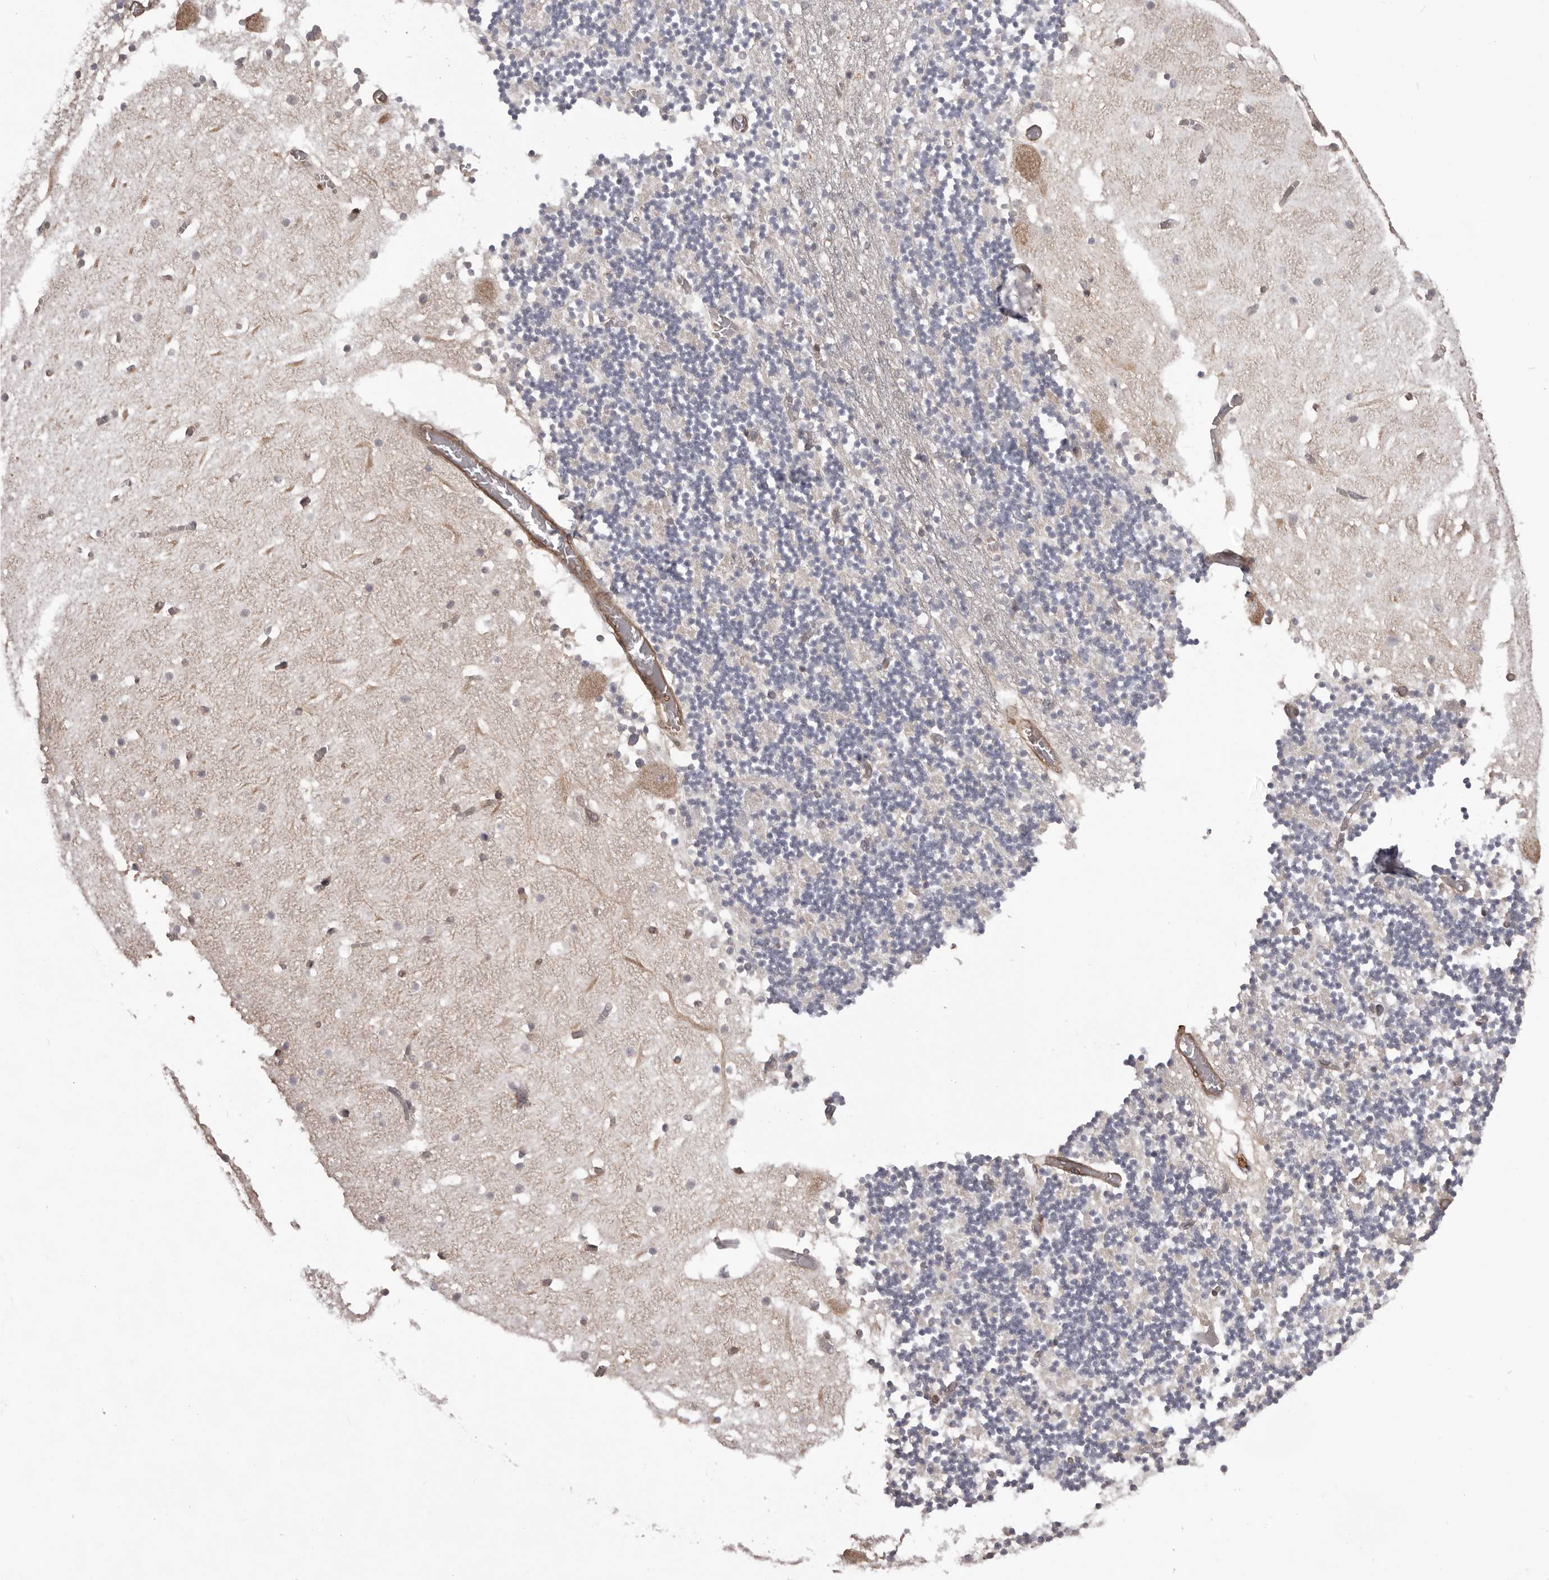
{"staining": {"intensity": "negative", "quantity": "none", "location": "none"}, "tissue": "cerebellum", "cell_type": "Cells in granular layer", "image_type": "normal", "snomed": [{"axis": "morphology", "description": "Normal tissue, NOS"}, {"axis": "topography", "description": "Cerebellum"}], "caption": "High power microscopy histopathology image of an immunohistochemistry micrograph of normal cerebellum, revealing no significant staining in cells in granular layer.", "gene": "NFKBIA", "patient": {"sex": "female", "age": 28}}